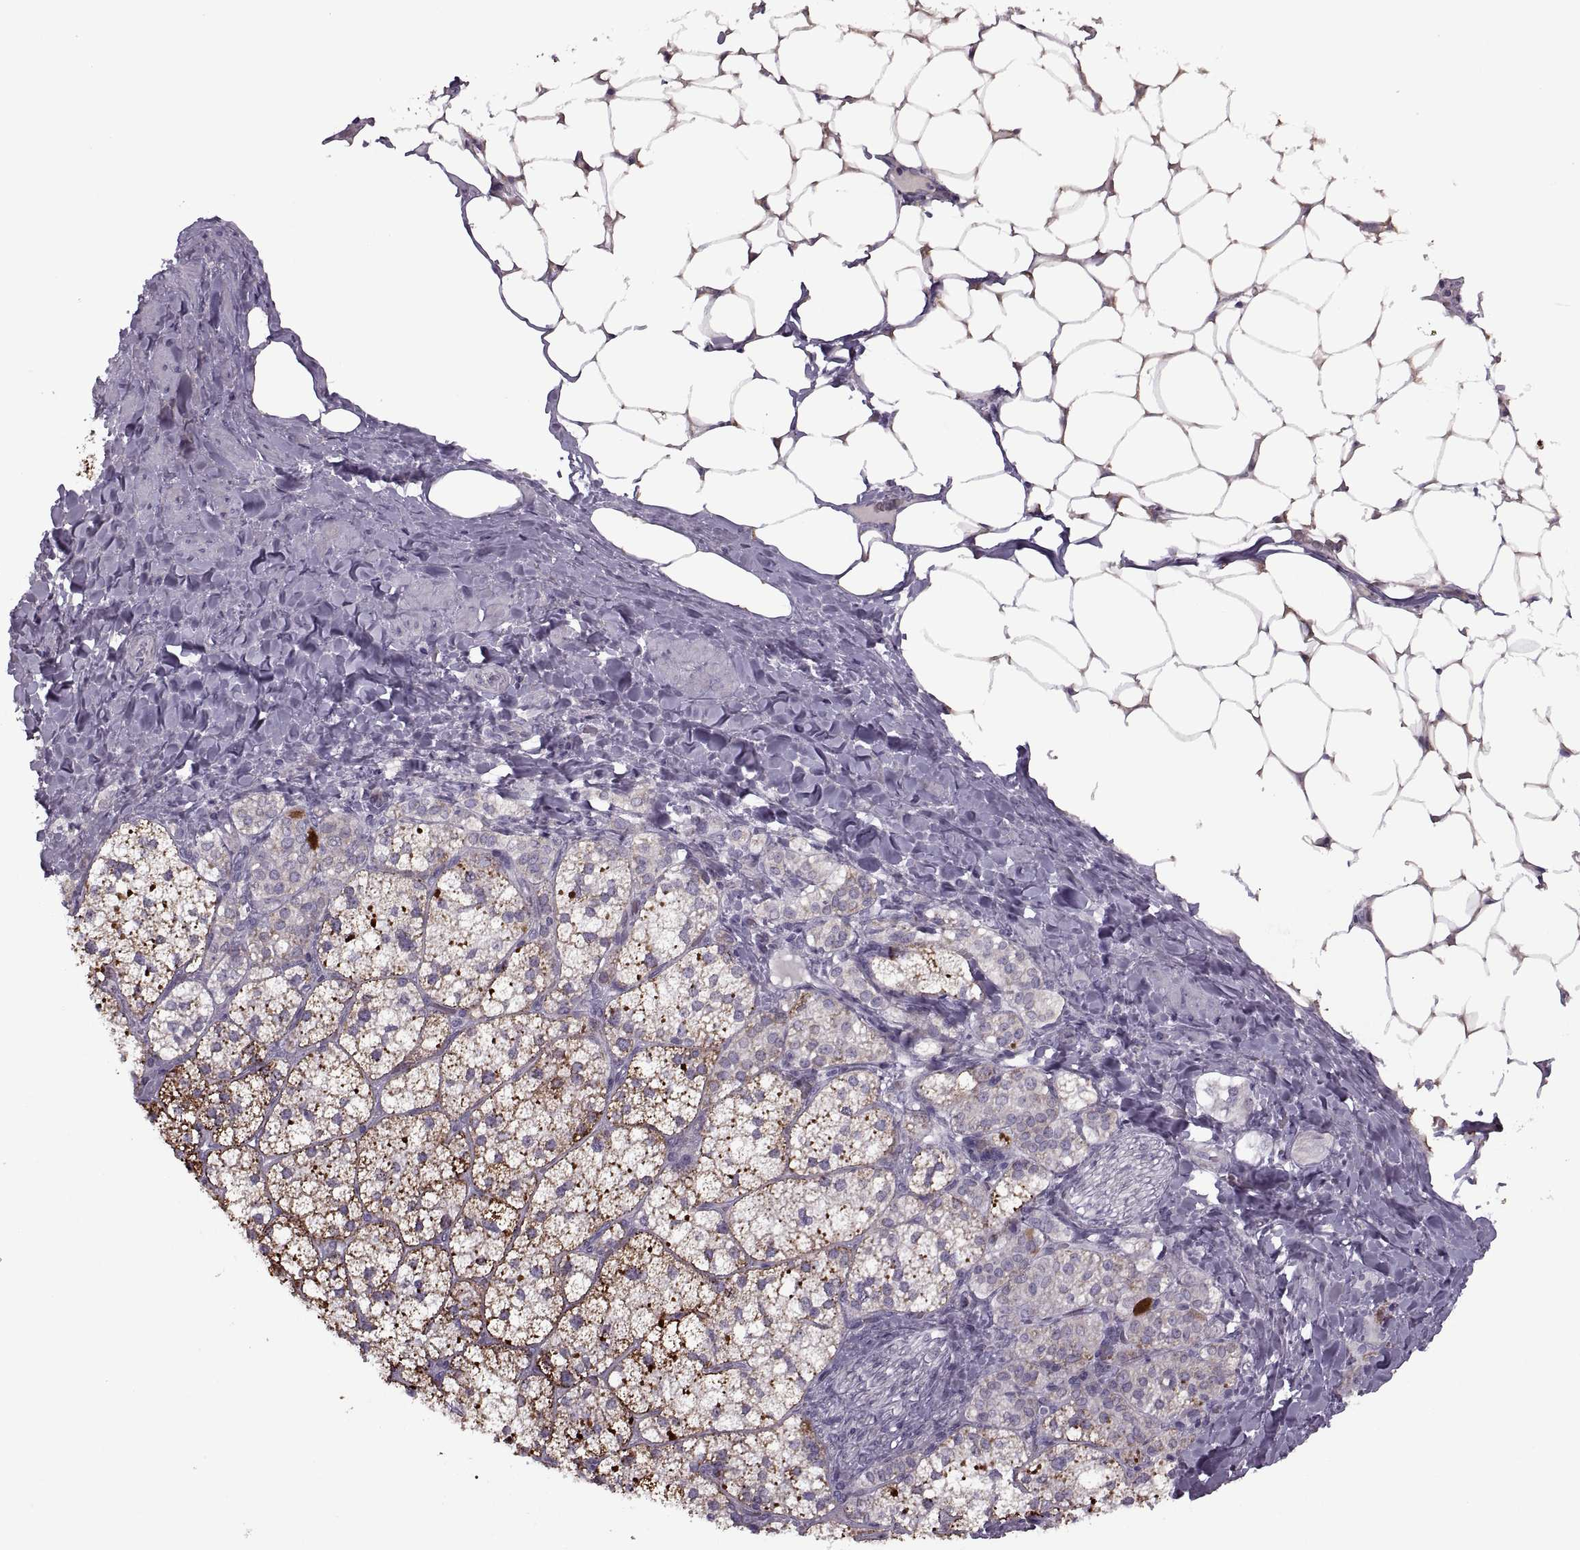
{"staining": {"intensity": "strong", "quantity": "25%-75%", "location": "cytoplasmic/membranous"}, "tissue": "adrenal gland", "cell_type": "Glandular cells", "image_type": "normal", "snomed": [{"axis": "morphology", "description": "Normal tissue, NOS"}, {"axis": "topography", "description": "Adrenal gland"}], "caption": "This micrograph reveals immunohistochemistry staining of normal adrenal gland, with high strong cytoplasmic/membranous staining in about 25%-75% of glandular cells.", "gene": "PIERCE1", "patient": {"sex": "male", "age": 53}}